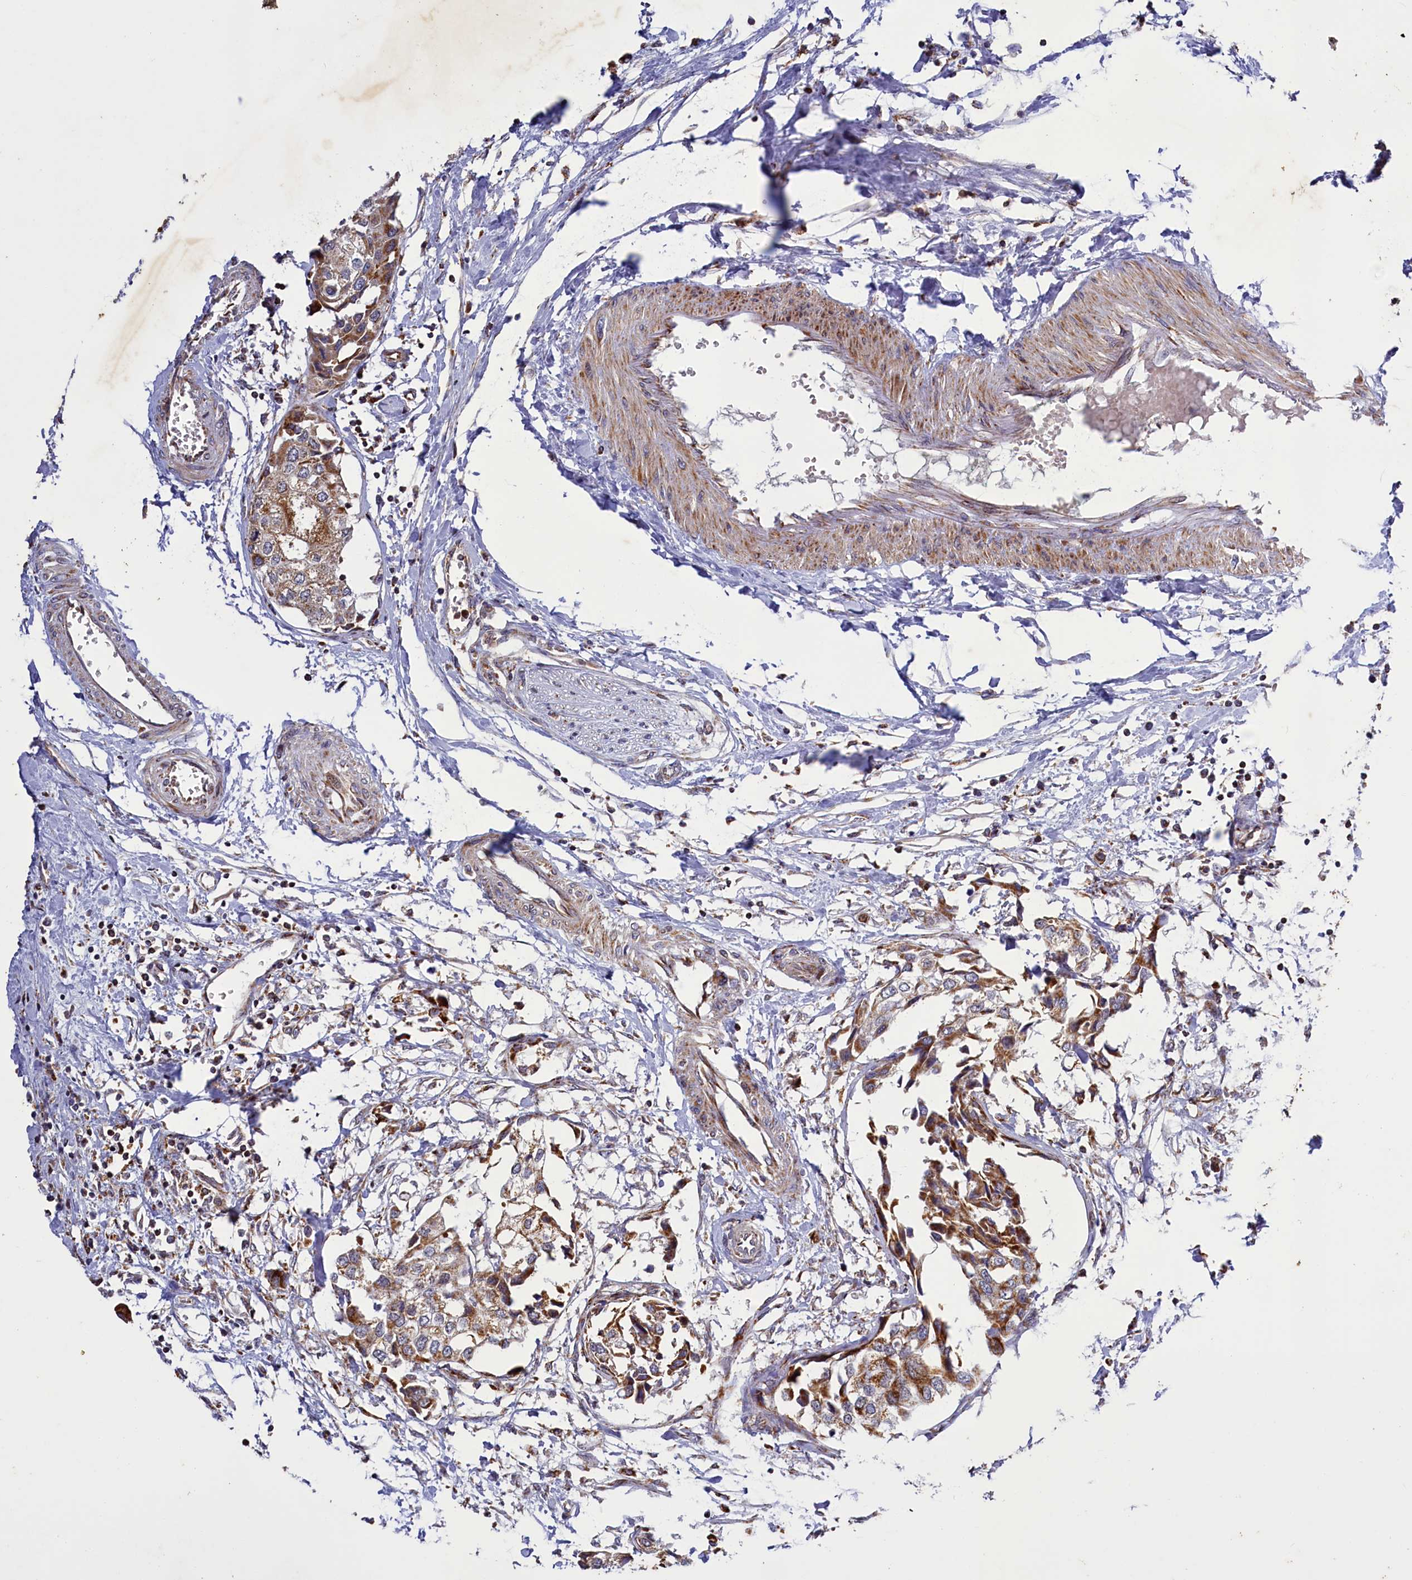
{"staining": {"intensity": "moderate", "quantity": ">75%", "location": "cytoplasmic/membranous"}, "tissue": "urothelial cancer", "cell_type": "Tumor cells", "image_type": "cancer", "snomed": [{"axis": "morphology", "description": "Urothelial carcinoma, High grade"}, {"axis": "topography", "description": "Urinary bladder"}], "caption": "Moderate cytoplasmic/membranous protein positivity is seen in approximately >75% of tumor cells in high-grade urothelial carcinoma.", "gene": "DYNC2H1", "patient": {"sex": "male", "age": 64}}